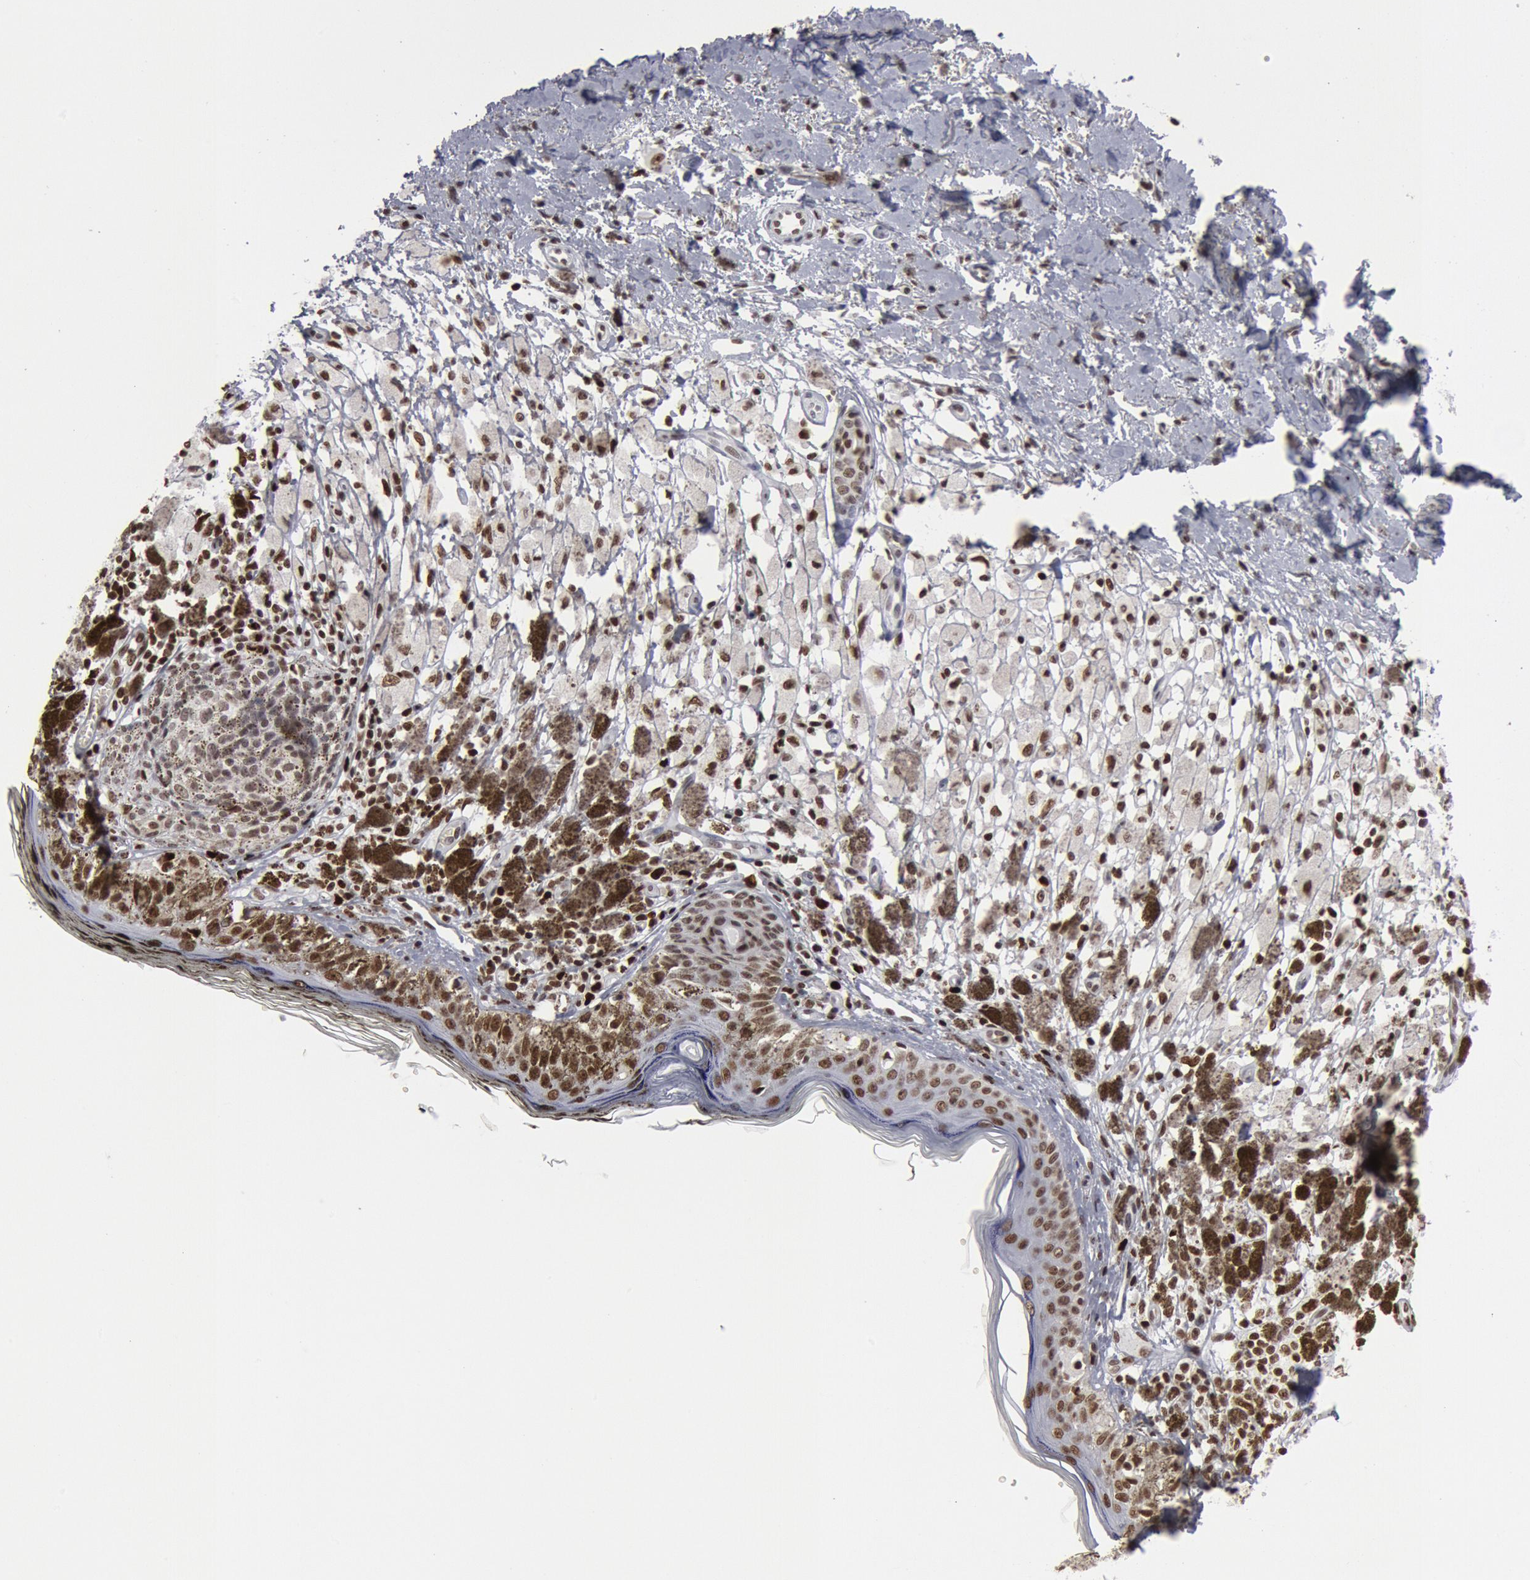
{"staining": {"intensity": "strong", "quantity": ">75%", "location": "nuclear"}, "tissue": "melanoma", "cell_type": "Tumor cells", "image_type": "cancer", "snomed": [{"axis": "morphology", "description": "Malignant melanoma, NOS"}, {"axis": "topography", "description": "Skin"}], "caption": "This micrograph reveals IHC staining of melanoma, with high strong nuclear expression in approximately >75% of tumor cells.", "gene": "SUB1", "patient": {"sex": "male", "age": 88}}